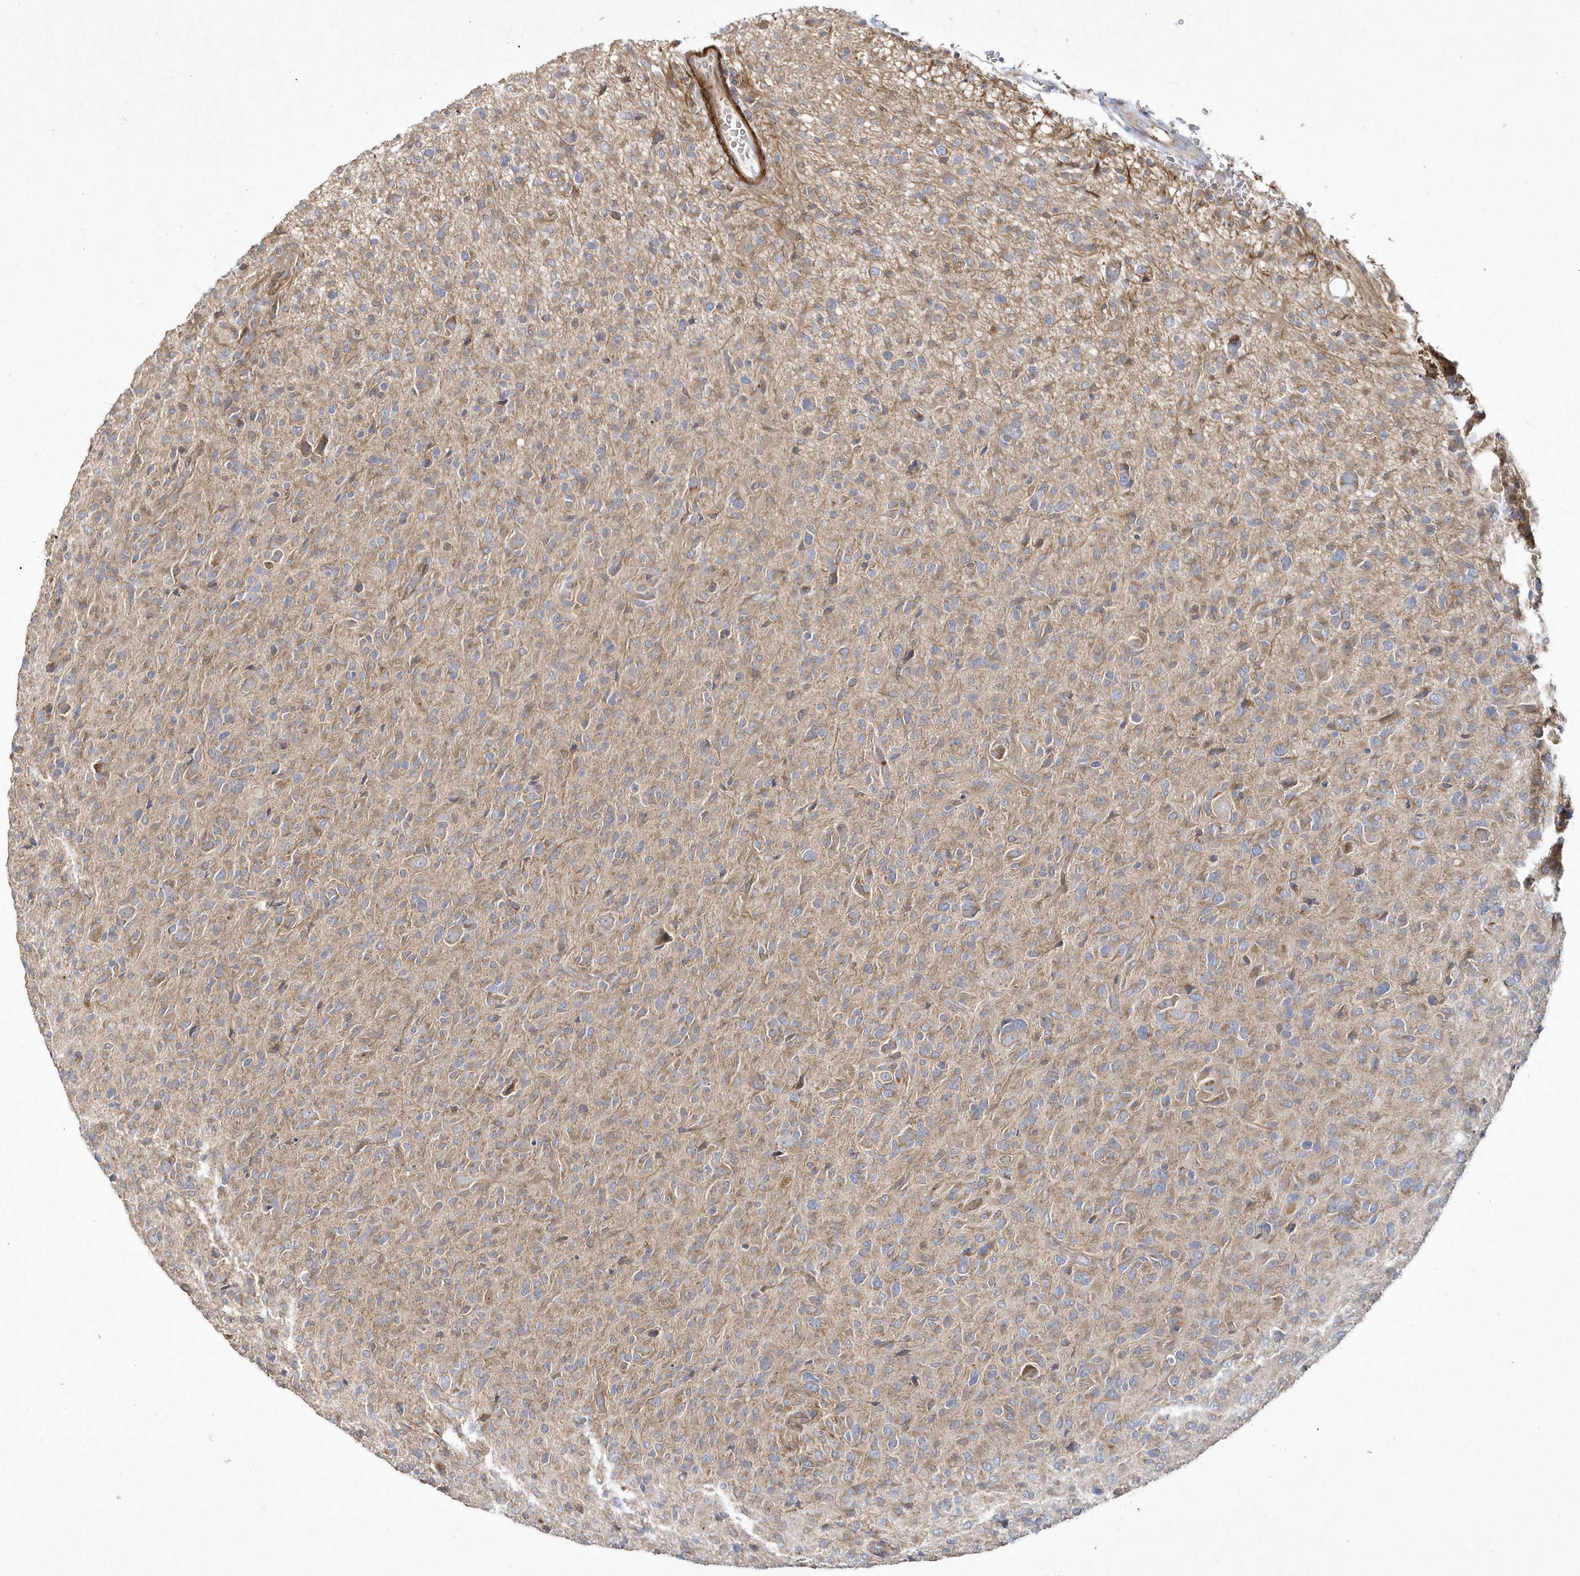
{"staining": {"intensity": "weak", "quantity": "25%-75%", "location": "cytoplasmic/membranous"}, "tissue": "glioma", "cell_type": "Tumor cells", "image_type": "cancer", "snomed": [{"axis": "morphology", "description": "Glioma, malignant, High grade"}, {"axis": "topography", "description": "Brain"}], "caption": "Glioma stained with DAB (3,3'-diaminobenzidine) IHC exhibits low levels of weak cytoplasmic/membranous staining in approximately 25%-75% of tumor cells.", "gene": "LEXM", "patient": {"sex": "female", "age": 57}}